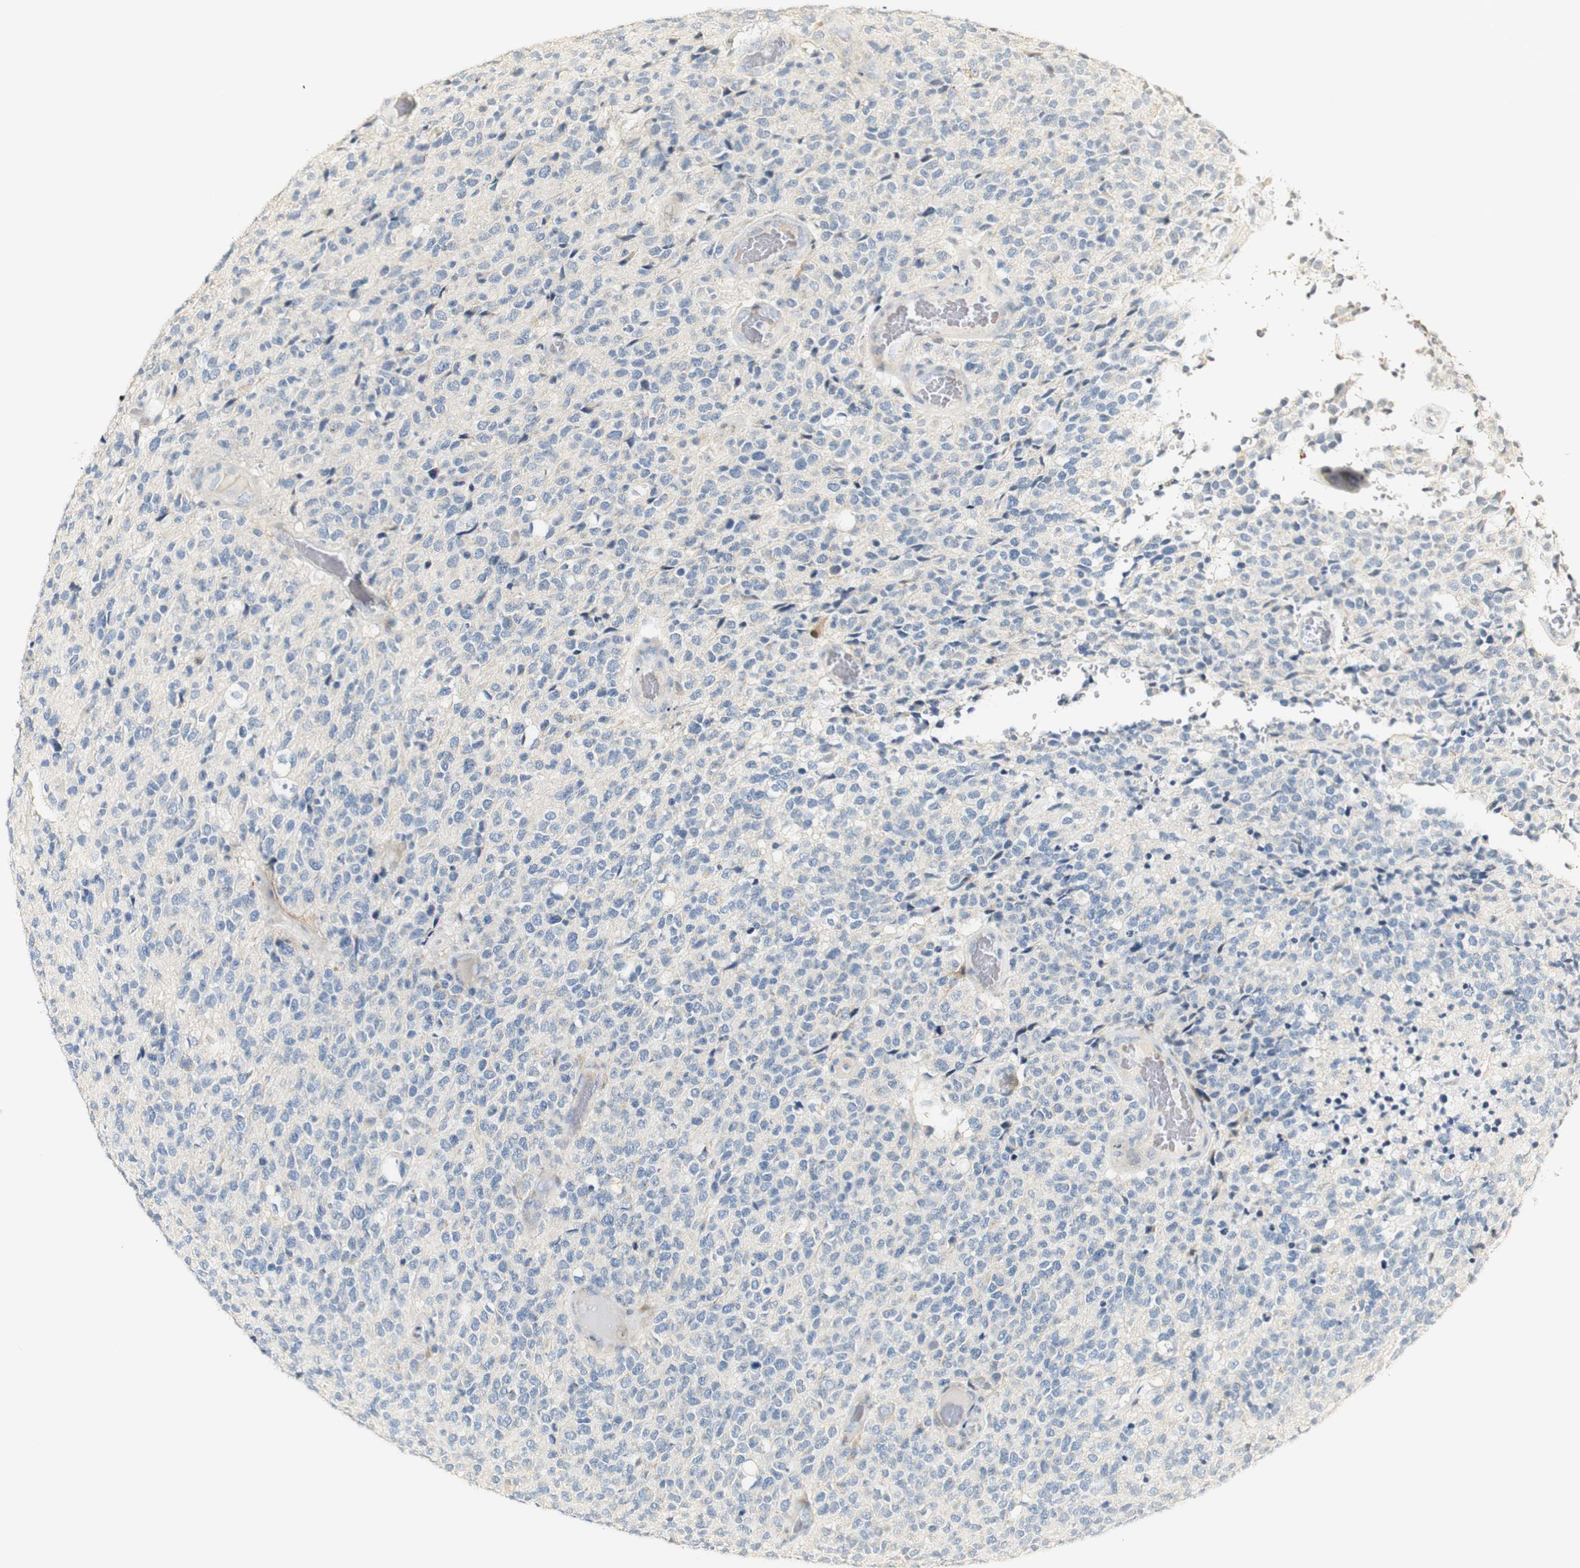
{"staining": {"intensity": "negative", "quantity": "none", "location": "none"}, "tissue": "glioma", "cell_type": "Tumor cells", "image_type": "cancer", "snomed": [{"axis": "morphology", "description": "Glioma, malignant, High grade"}, {"axis": "topography", "description": "pancreas cauda"}], "caption": "Immunohistochemistry micrograph of human glioma stained for a protein (brown), which shows no expression in tumor cells.", "gene": "FMO3", "patient": {"sex": "male", "age": 60}}